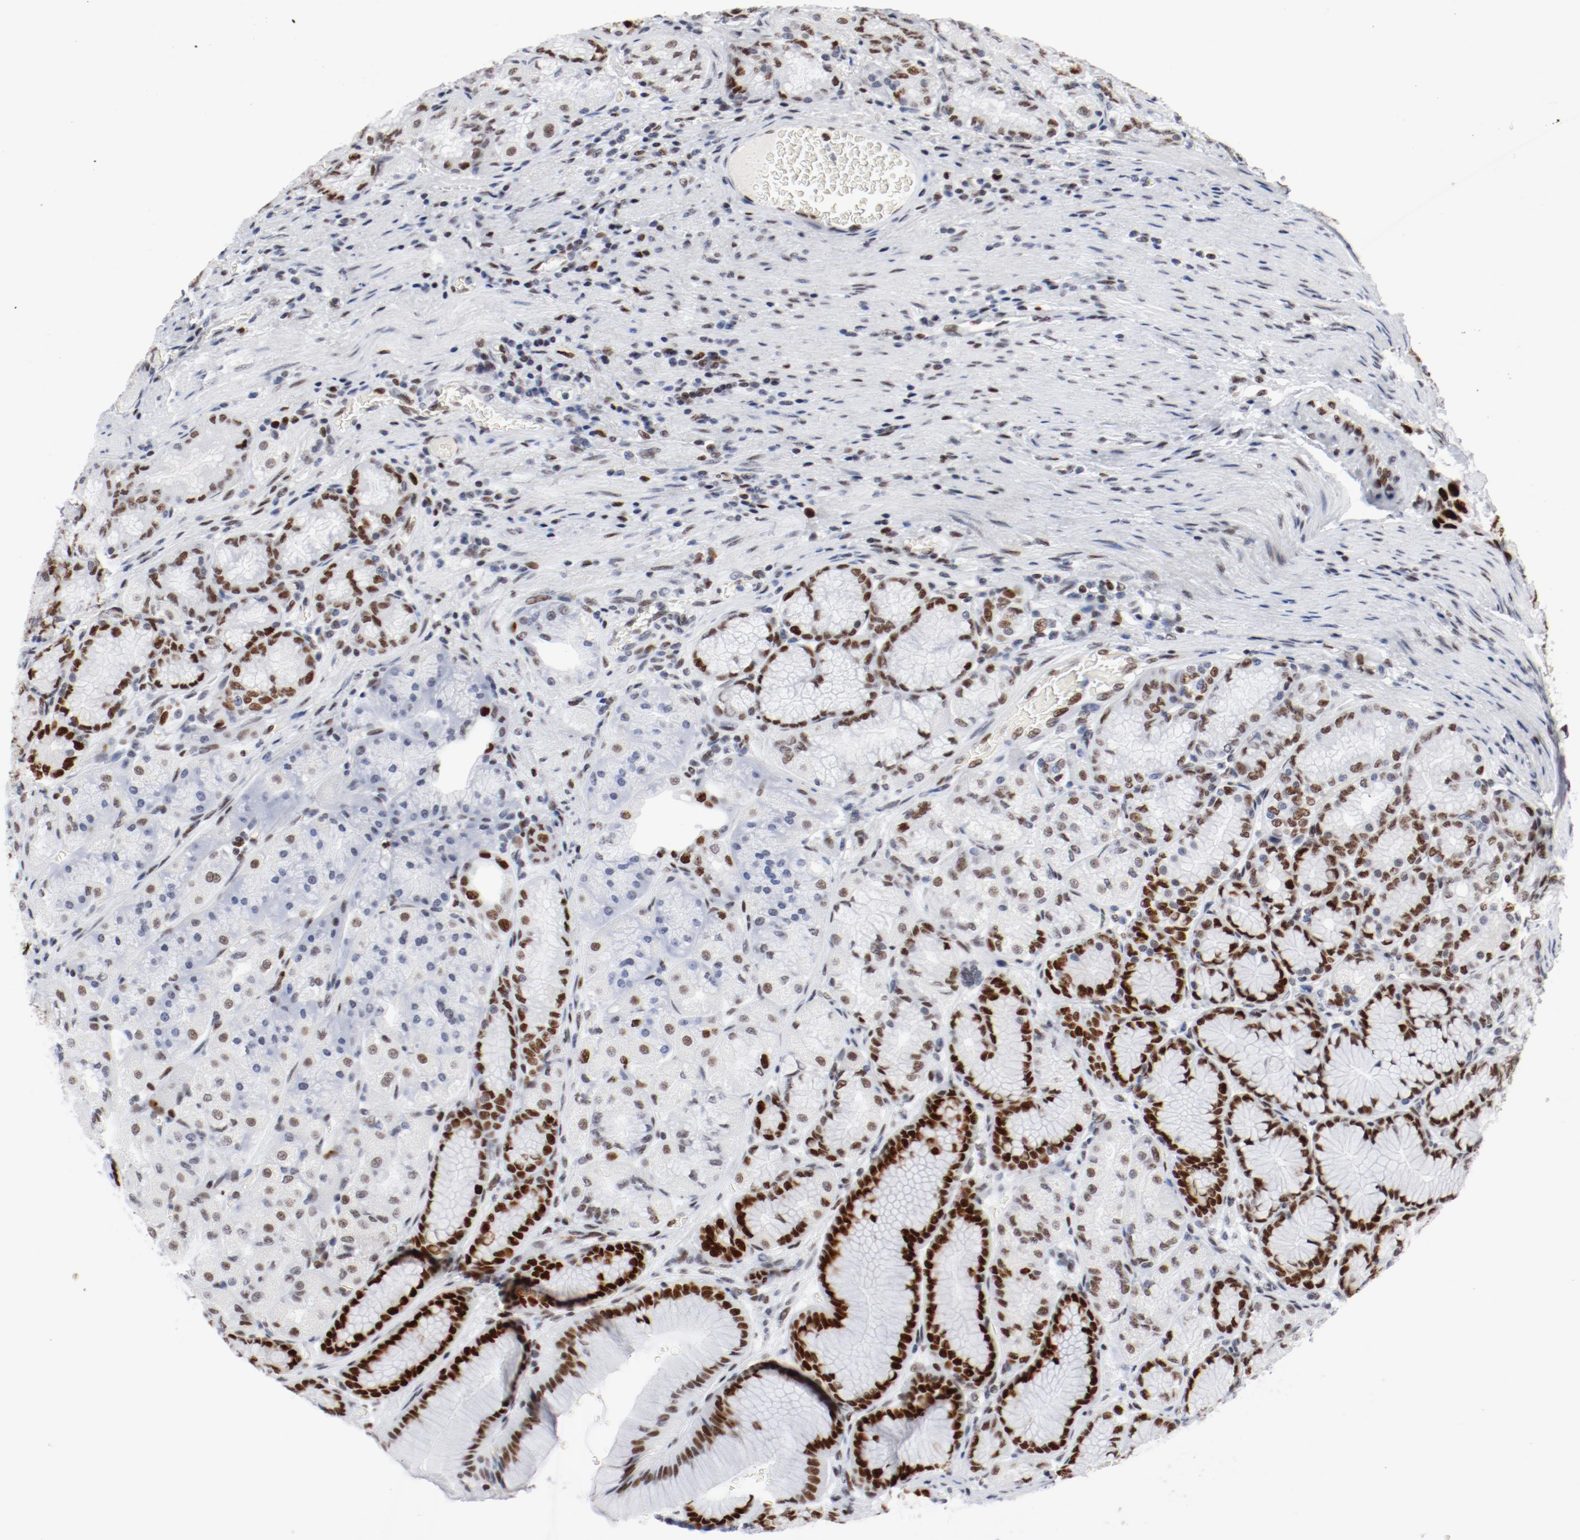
{"staining": {"intensity": "moderate", "quantity": "25%-75%", "location": "nuclear"}, "tissue": "stomach", "cell_type": "Glandular cells", "image_type": "normal", "snomed": [{"axis": "morphology", "description": "Normal tissue, NOS"}, {"axis": "morphology", "description": "Adenocarcinoma, NOS"}, {"axis": "topography", "description": "Stomach"}, {"axis": "topography", "description": "Stomach, lower"}], "caption": "A brown stain highlights moderate nuclear expression of a protein in glandular cells of normal stomach. The staining was performed using DAB (3,3'-diaminobenzidine) to visualize the protein expression in brown, while the nuclei were stained in blue with hematoxylin (Magnification: 20x).", "gene": "POLD1", "patient": {"sex": "female", "age": 65}}